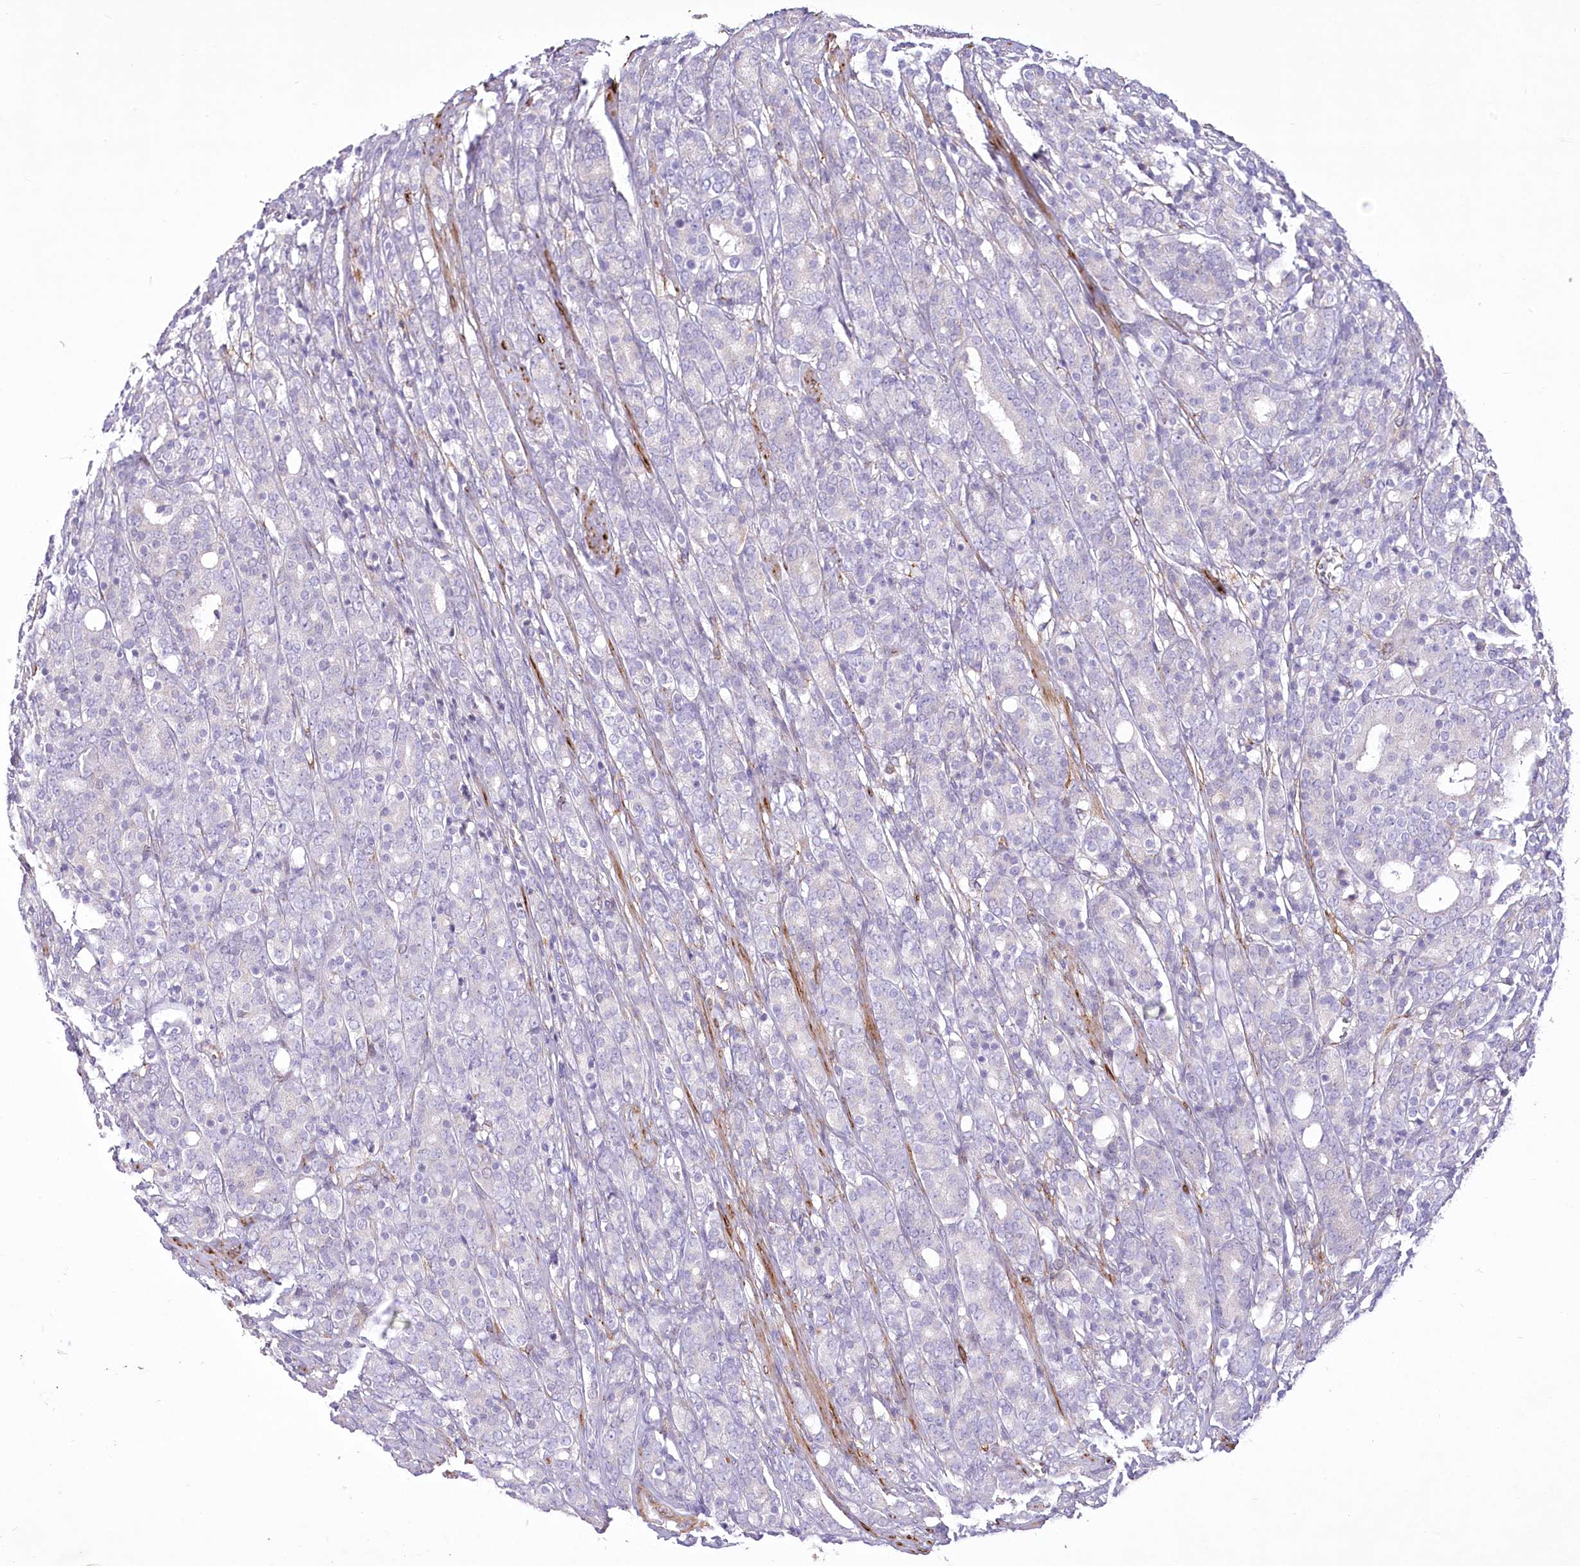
{"staining": {"intensity": "negative", "quantity": "none", "location": "none"}, "tissue": "prostate cancer", "cell_type": "Tumor cells", "image_type": "cancer", "snomed": [{"axis": "morphology", "description": "Adenocarcinoma, High grade"}, {"axis": "topography", "description": "Prostate"}], "caption": "A photomicrograph of human prostate adenocarcinoma (high-grade) is negative for staining in tumor cells.", "gene": "ANGPTL3", "patient": {"sex": "male", "age": 62}}